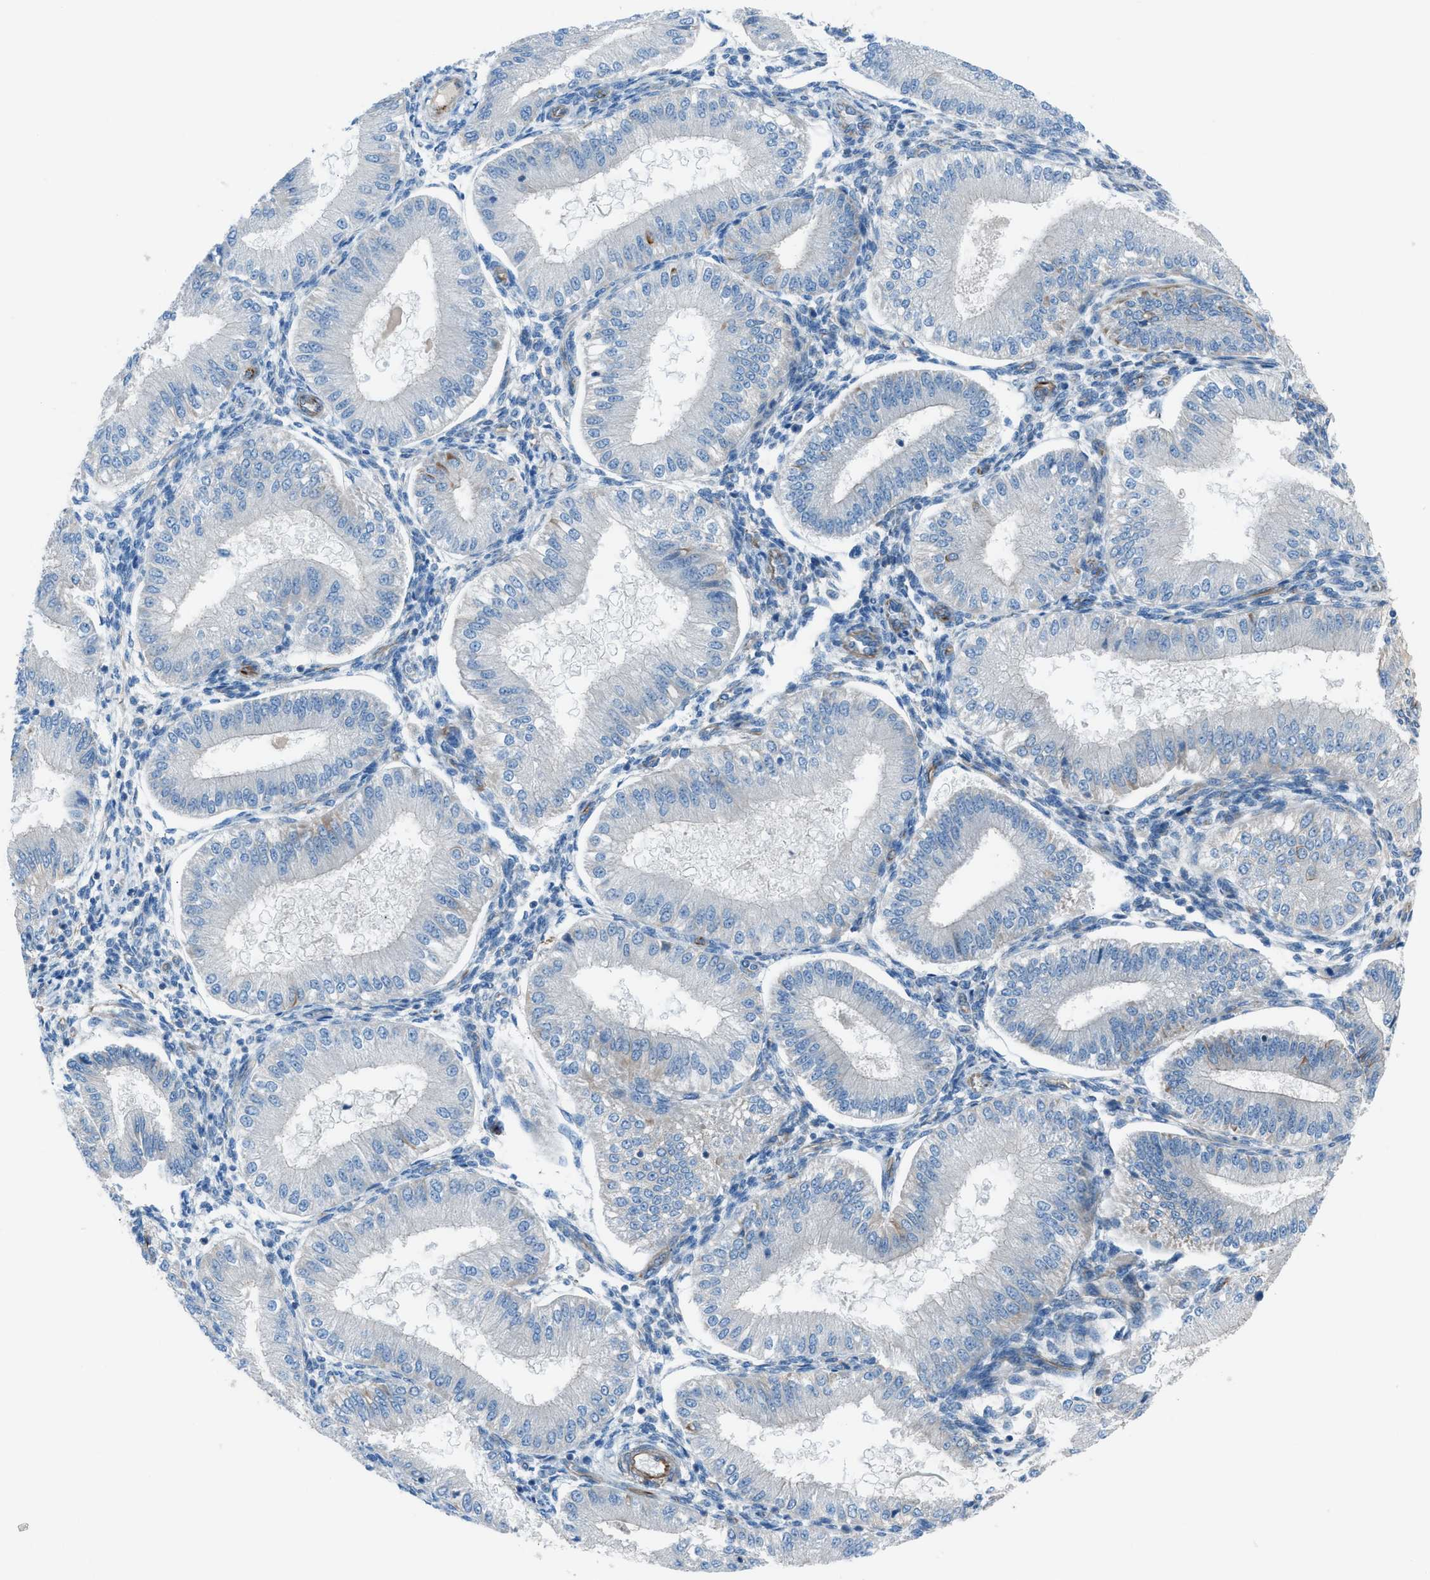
{"staining": {"intensity": "negative", "quantity": "none", "location": "none"}, "tissue": "endometrium", "cell_type": "Cells in endometrial stroma", "image_type": "normal", "snomed": [{"axis": "morphology", "description": "Normal tissue, NOS"}, {"axis": "topography", "description": "Endometrium"}], "caption": "The image reveals no staining of cells in endometrial stroma in benign endometrium. Nuclei are stained in blue.", "gene": "CABP7", "patient": {"sex": "female", "age": 39}}